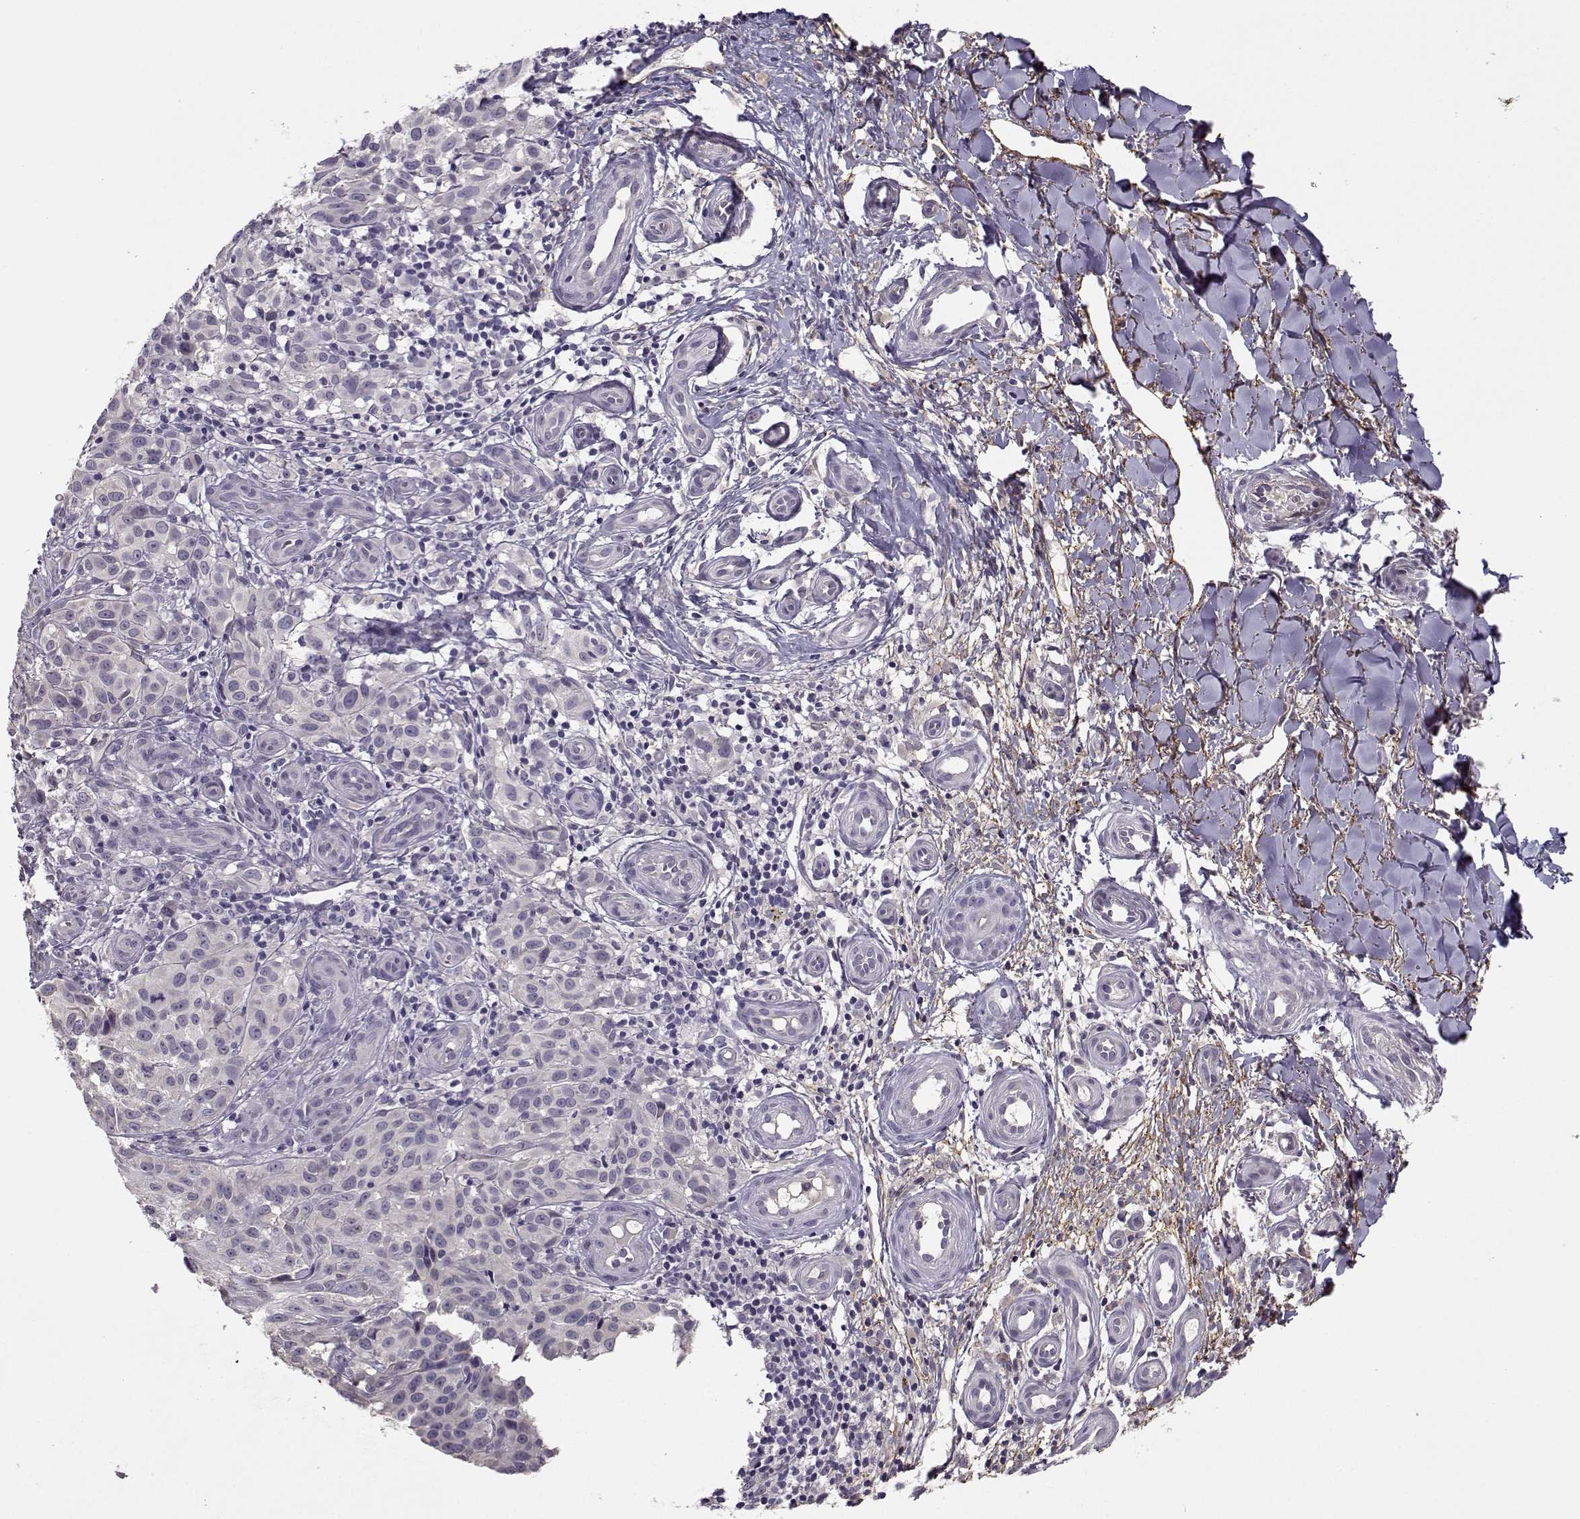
{"staining": {"intensity": "negative", "quantity": "none", "location": "none"}, "tissue": "melanoma", "cell_type": "Tumor cells", "image_type": "cancer", "snomed": [{"axis": "morphology", "description": "Malignant melanoma, NOS"}, {"axis": "topography", "description": "Skin"}], "caption": "High magnification brightfield microscopy of malignant melanoma stained with DAB (3,3'-diaminobenzidine) (brown) and counterstained with hematoxylin (blue): tumor cells show no significant expression.", "gene": "TMEM145", "patient": {"sex": "female", "age": 53}}